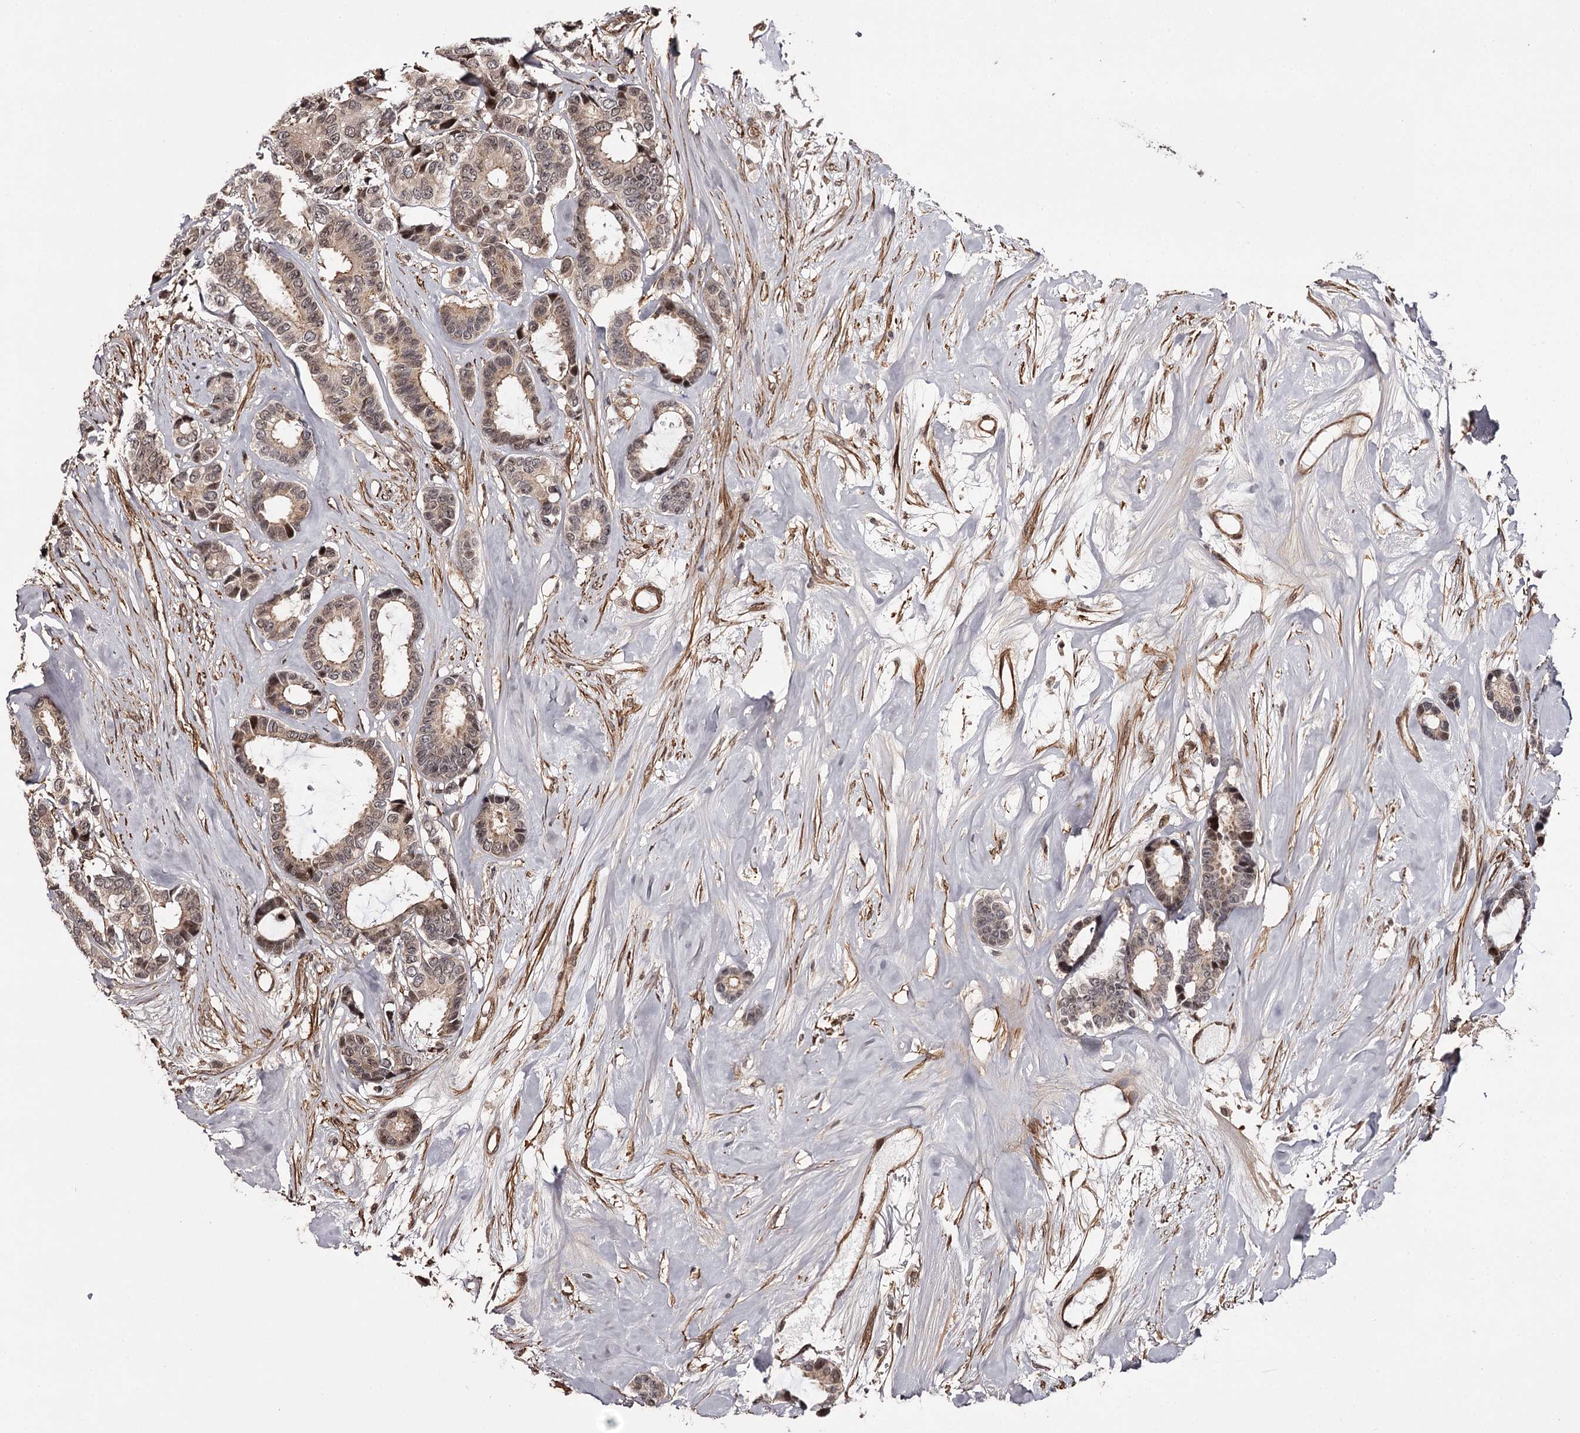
{"staining": {"intensity": "moderate", "quantity": "25%-75%", "location": "cytoplasmic/membranous,nuclear"}, "tissue": "breast cancer", "cell_type": "Tumor cells", "image_type": "cancer", "snomed": [{"axis": "morphology", "description": "Duct carcinoma"}, {"axis": "topography", "description": "Breast"}], "caption": "The histopathology image demonstrates immunohistochemical staining of breast cancer (invasive ductal carcinoma). There is moderate cytoplasmic/membranous and nuclear positivity is present in approximately 25%-75% of tumor cells. (DAB (3,3'-diaminobenzidine) IHC with brightfield microscopy, high magnification).", "gene": "TTC33", "patient": {"sex": "female", "age": 87}}